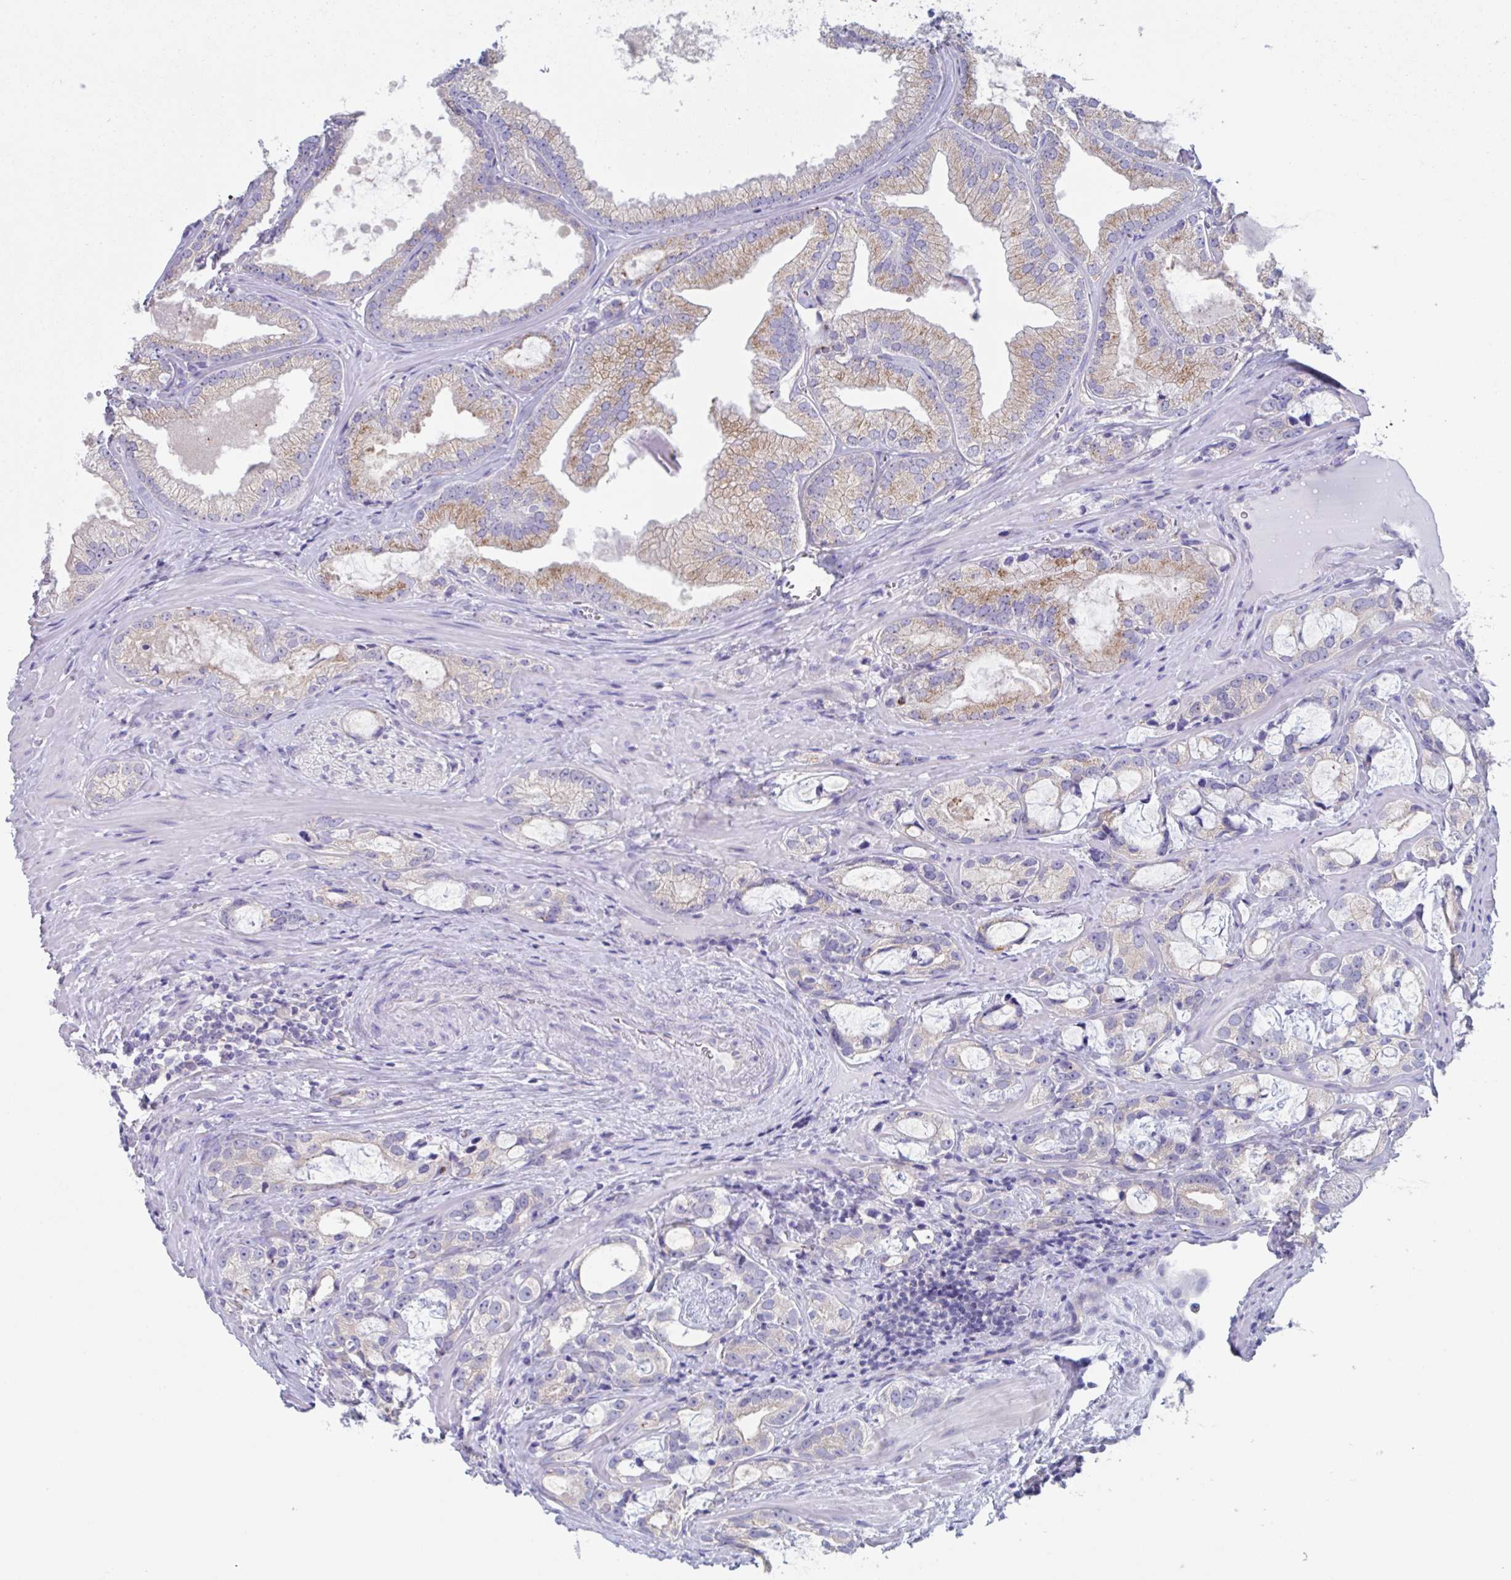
{"staining": {"intensity": "moderate", "quantity": "25%-75%", "location": "cytoplasmic/membranous"}, "tissue": "prostate cancer", "cell_type": "Tumor cells", "image_type": "cancer", "snomed": [{"axis": "morphology", "description": "Adenocarcinoma, Medium grade"}, {"axis": "topography", "description": "Prostate"}], "caption": "Immunohistochemistry (DAB) staining of human prostate medium-grade adenocarcinoma displays moderate cytoplasmic/membranous protein positivity in about 25%-75% of tumor cells.", "gene": "CHMP5", "patient": {"sex": "male", "age": 57}}